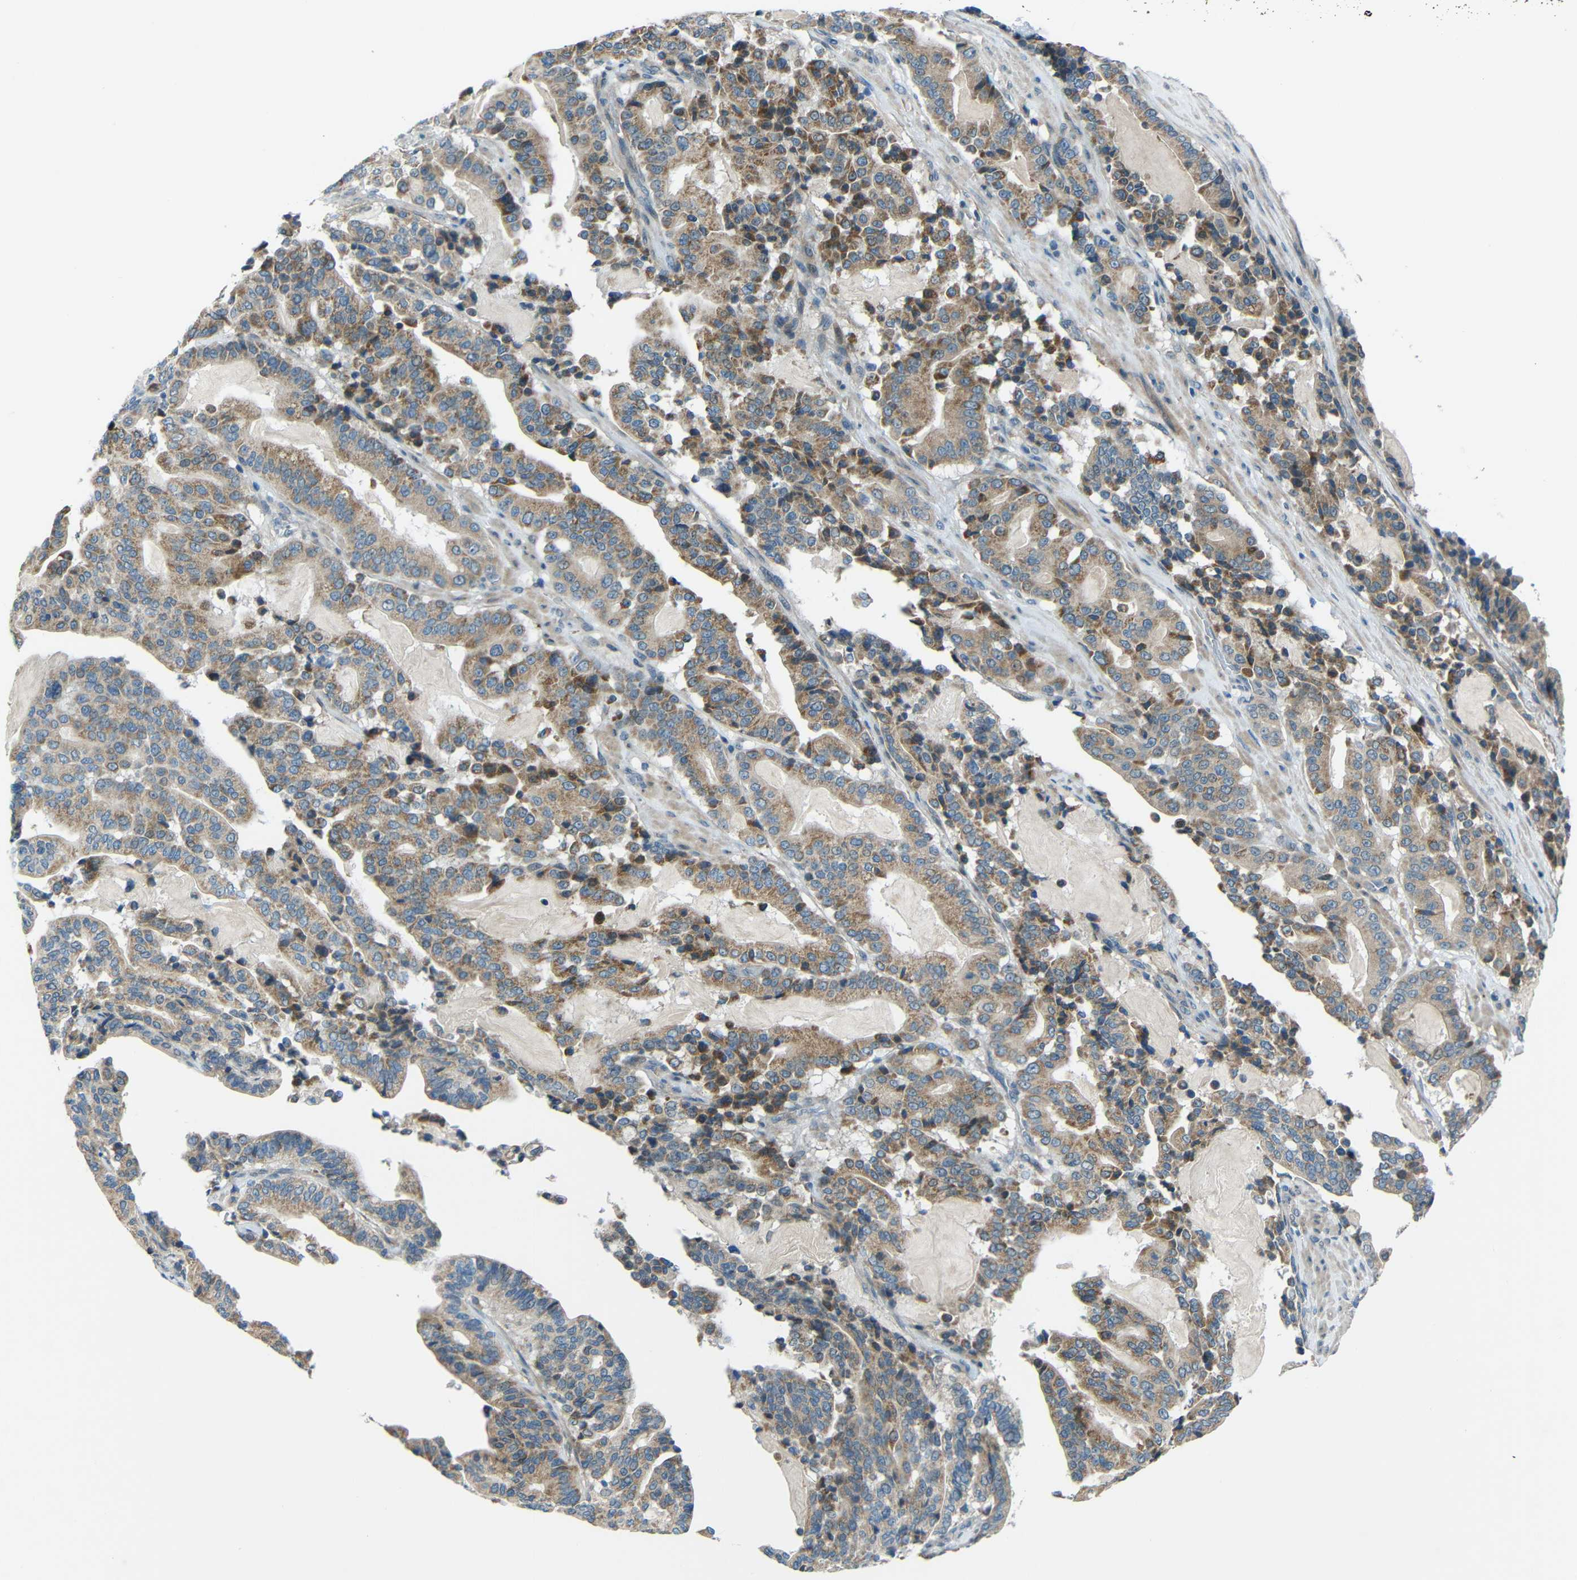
{"staining": {"intensity": "moderate", "quantity": ">75%", "location": "cytoplasmic/membranous"}, "tissue": "pancreatic cancer", "cell_type": "Tumor cells", "image_type": "cancer", "snomed": [{"axis": "morphology", "description": "Adenocarcinoma, NOS"}, {"axis": "topography", "description": "Pancreas"}], "caption": "Immunohistochemical staining of adenocarcinoma (pancreatic) demonstrates medium levels of moderate cytoplasmic/membranous expression in about >75% of tumor cells.", "gene": "ANKRD22", "patient": {"sex": "male", "age": 63}}